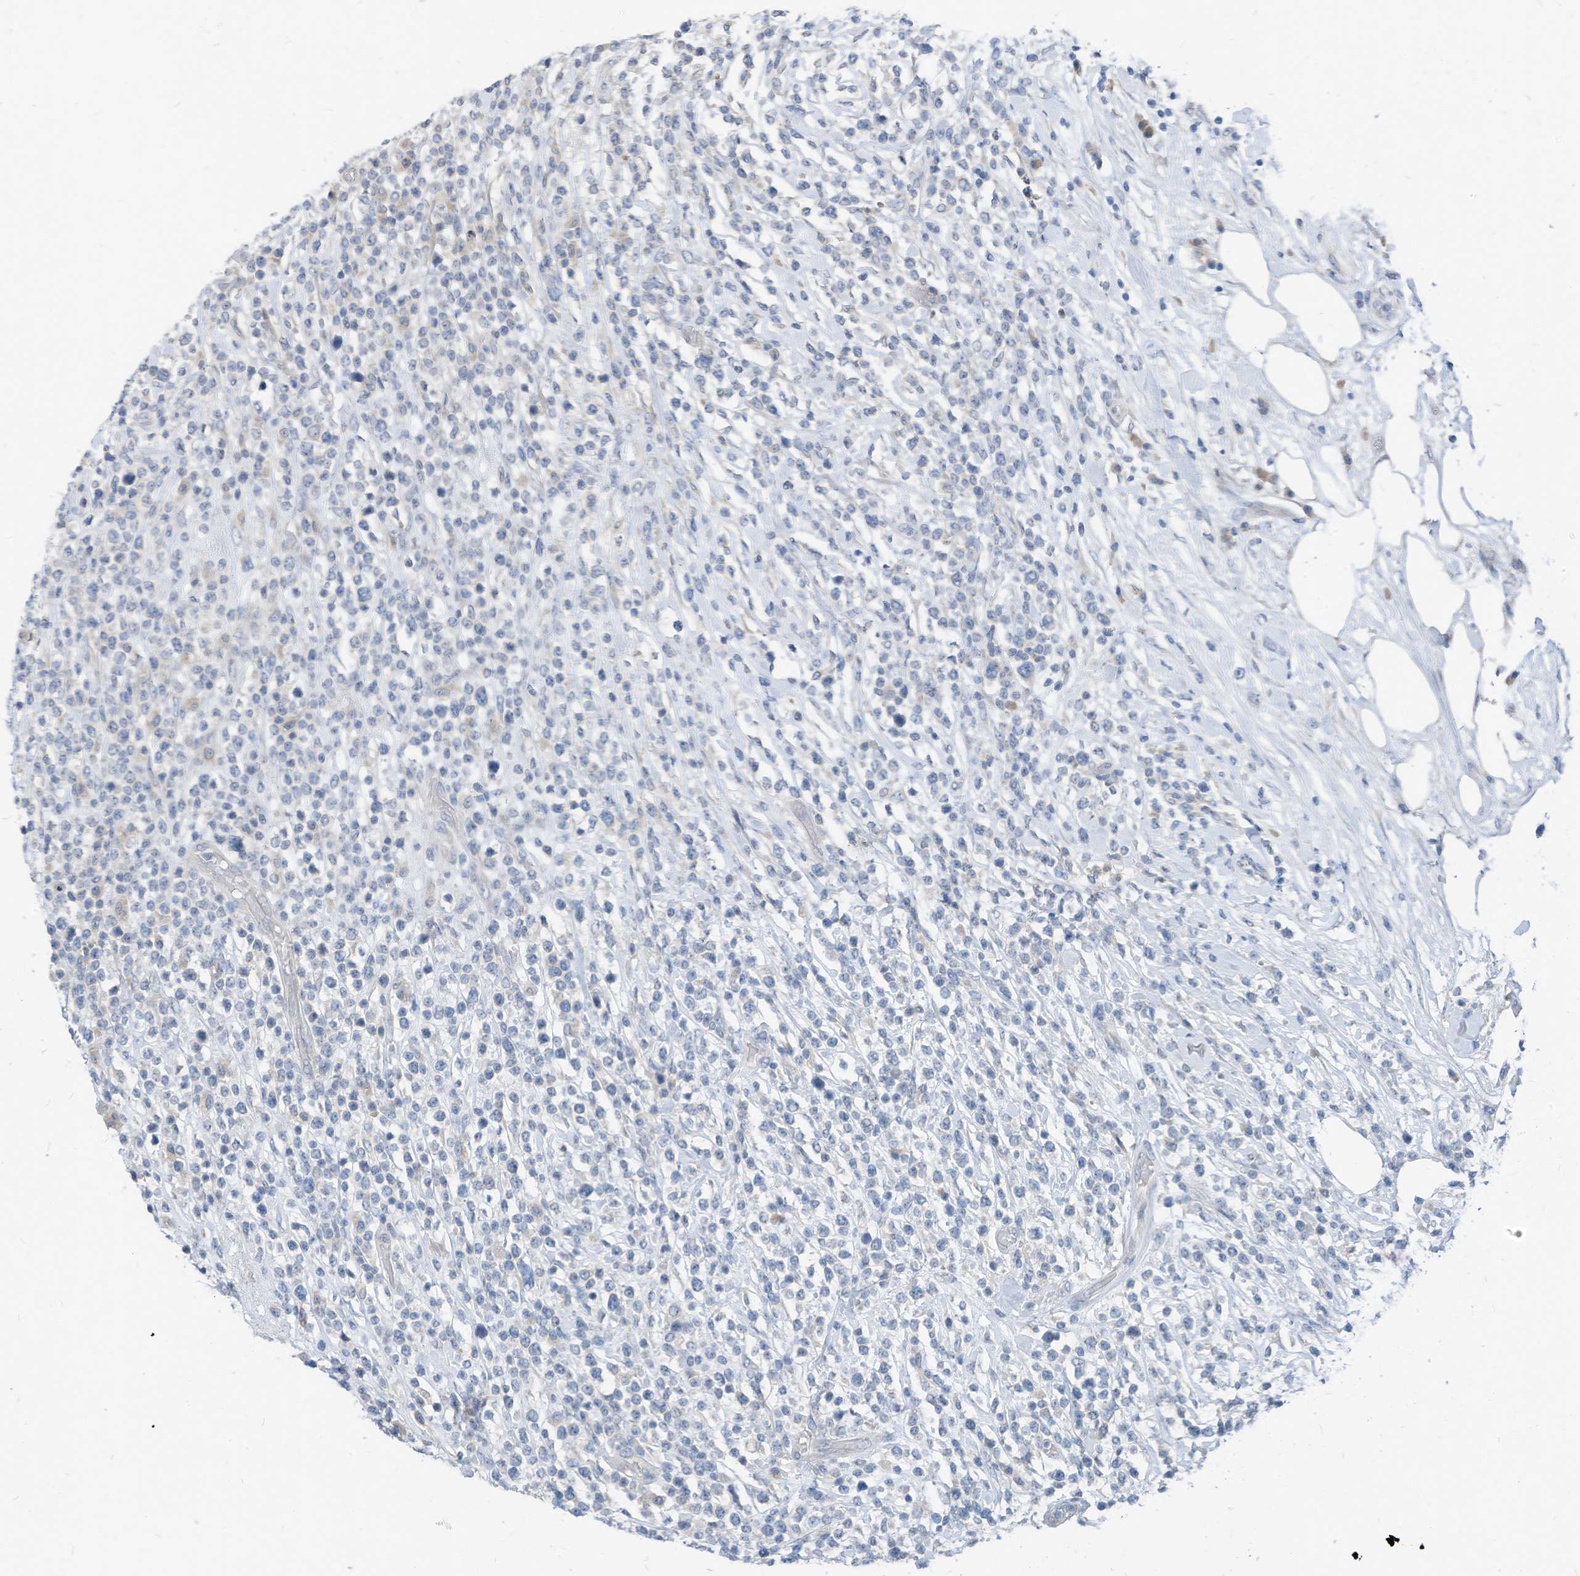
{"staining": {"intensity": "negative", "quantity": "none", "location": "none"}, "tissue": "lymphoma", "cell_type": "Tumor cells", "image_type": "cancer", "snomed": [{"axis": "morphology", "description": "Malignant lymphoma, non-Hodgkin's type, High grade"}, {"axis": "topography", "description": "Colon"}], "caption": "Protein analysis of lymphoma shows no significant expression in tumor cells. (DAB (3,3'-diaminobenzidine) IHC visualized using brightfield microscopy, high magnification).", "gene": "LDAH", "patient": {"sex": "female", "age": 53}}